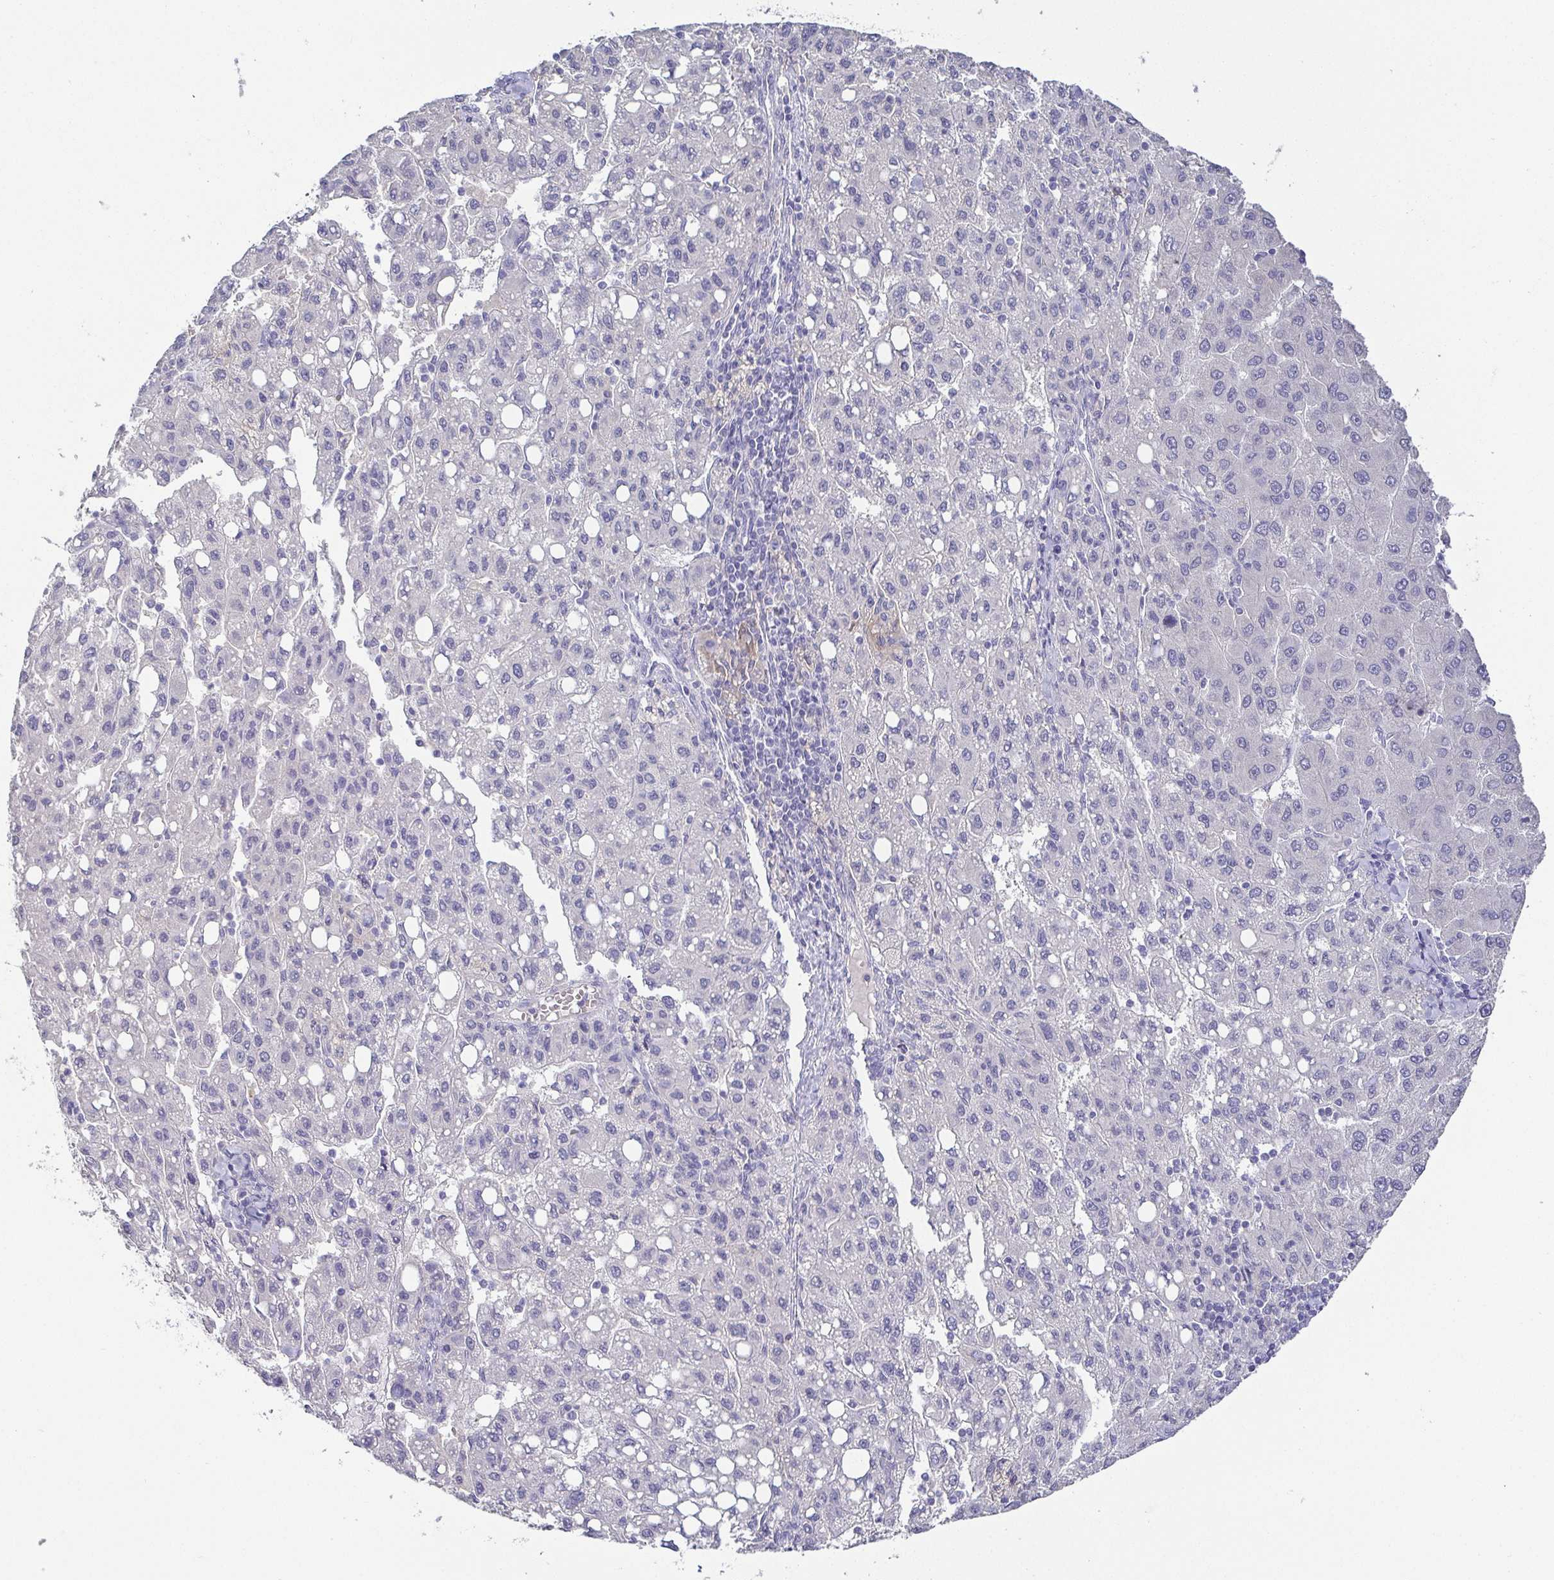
{"staining": {"intensity": "negative", "quantity": "none", "location": "none"}, "tissue": "liver cancer", "cell_type": "Tumor cells", "image_type": "cancer", "snomed": [{"axis": "morphology", "description": "Carcinoma, Hepatocellular, NOS"}, {"axis": "topography", "description": "Liver"}], "caption": "A high-resolution photomicrograph shows immunohistochemistry staining of hepatocellular carcinoma (liver), which exhibits no significant positivity in tumor cells. (Brightfield microscopy of DAB immunohistochemistry (IHC) at high magnification).", "gene": "RNASE7", "patient": {"sex": "female", "age": 82}}